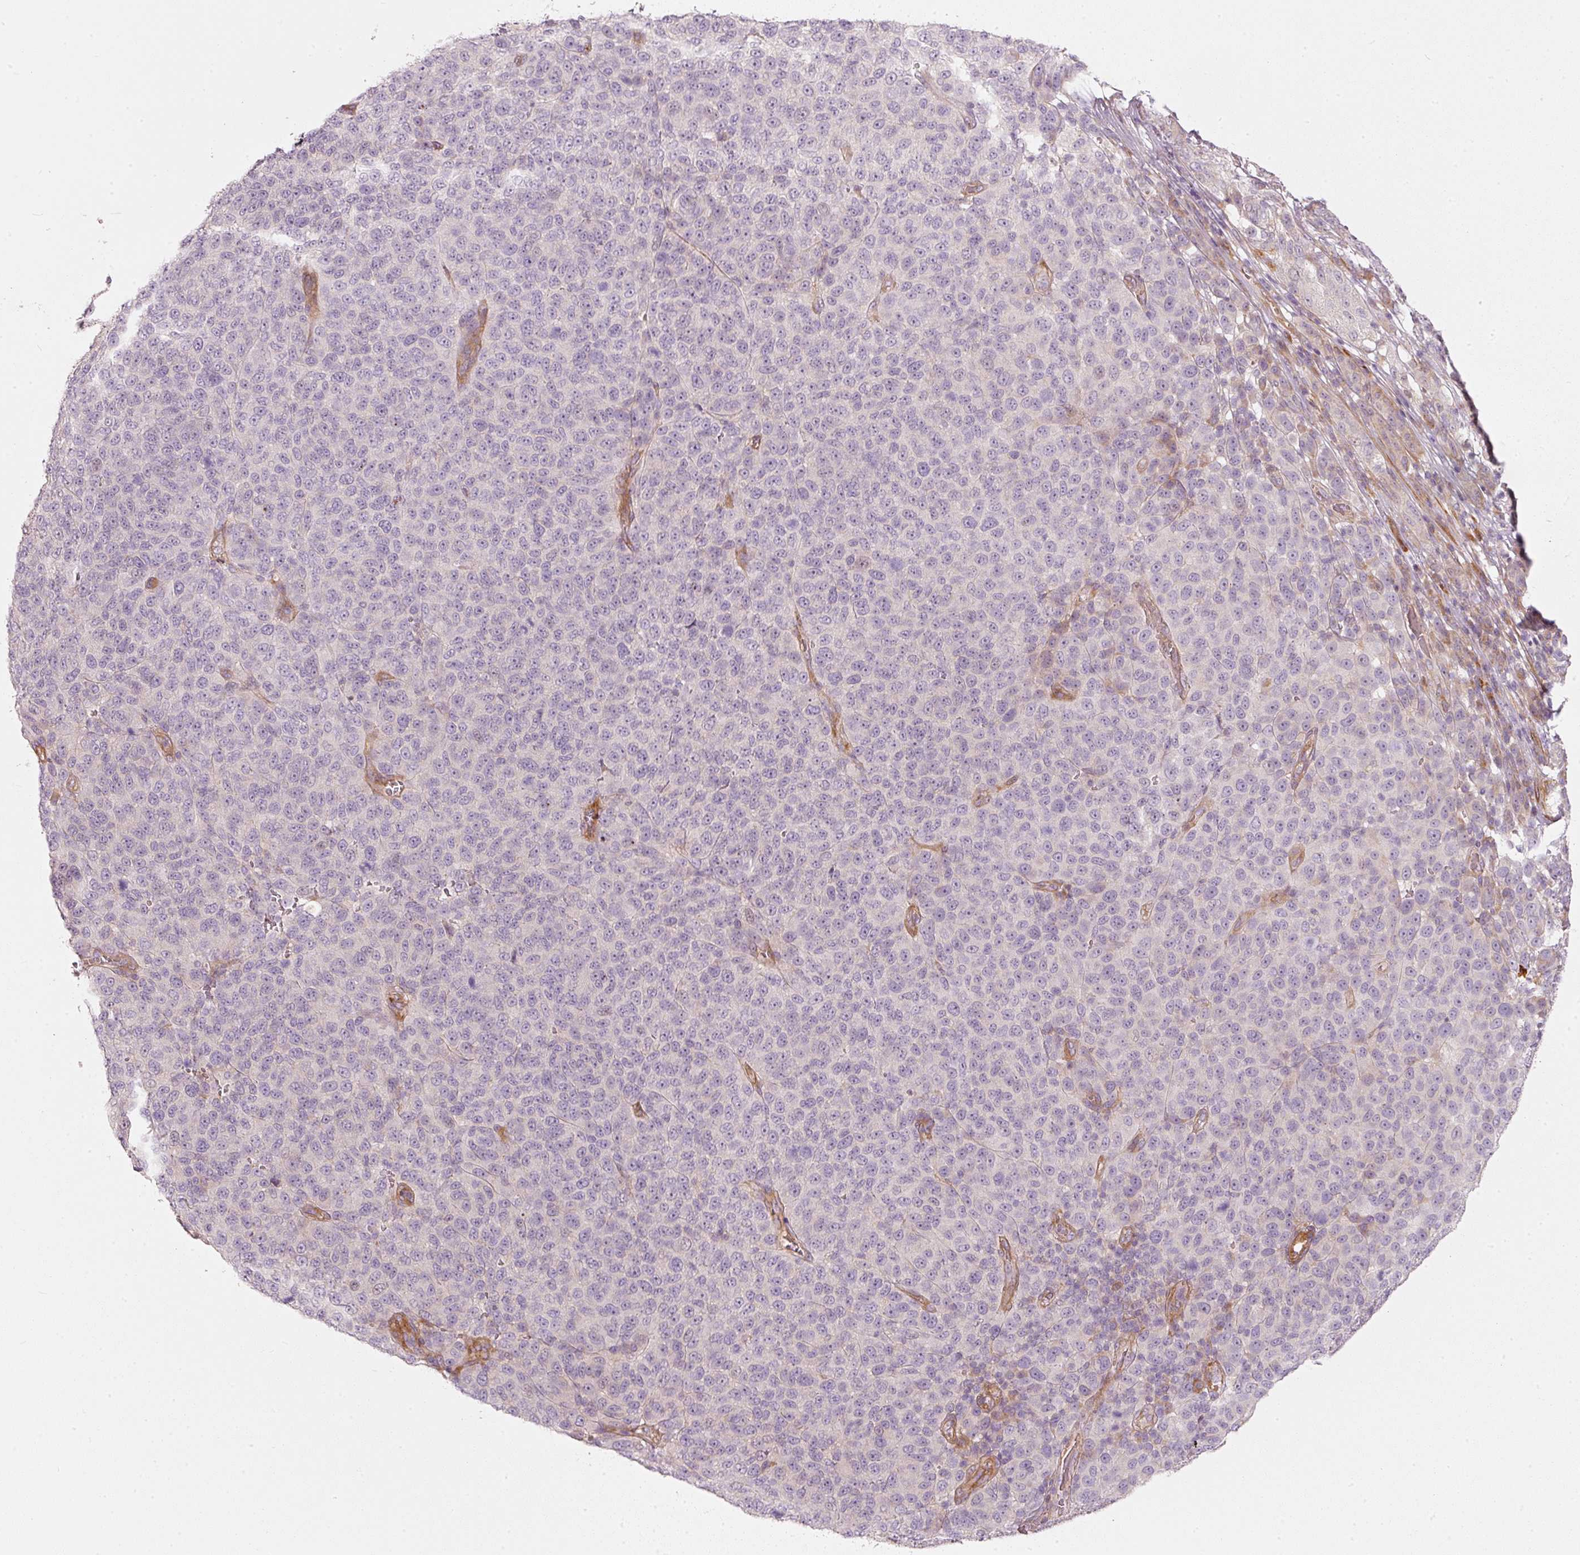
{"staining": {"intensity": "negative", "quantity": "none", "location": "none"}, "tissue": "melanoma", "cell_type": "Tumor cells", "image_type": "cancer", "snomed": [{"axis": "morphology", "description": "Malignant melanoma, NOS"}, {"axis": "topography", "description": "Skin"}], "caption": "Immunohistochemistry histopathology image of melanoma stained for a protein (brown), which demonstrates no positivity in tumor cells.", "gene": "KCNQ1", "patient": {"sex": "male", "age": 49}}